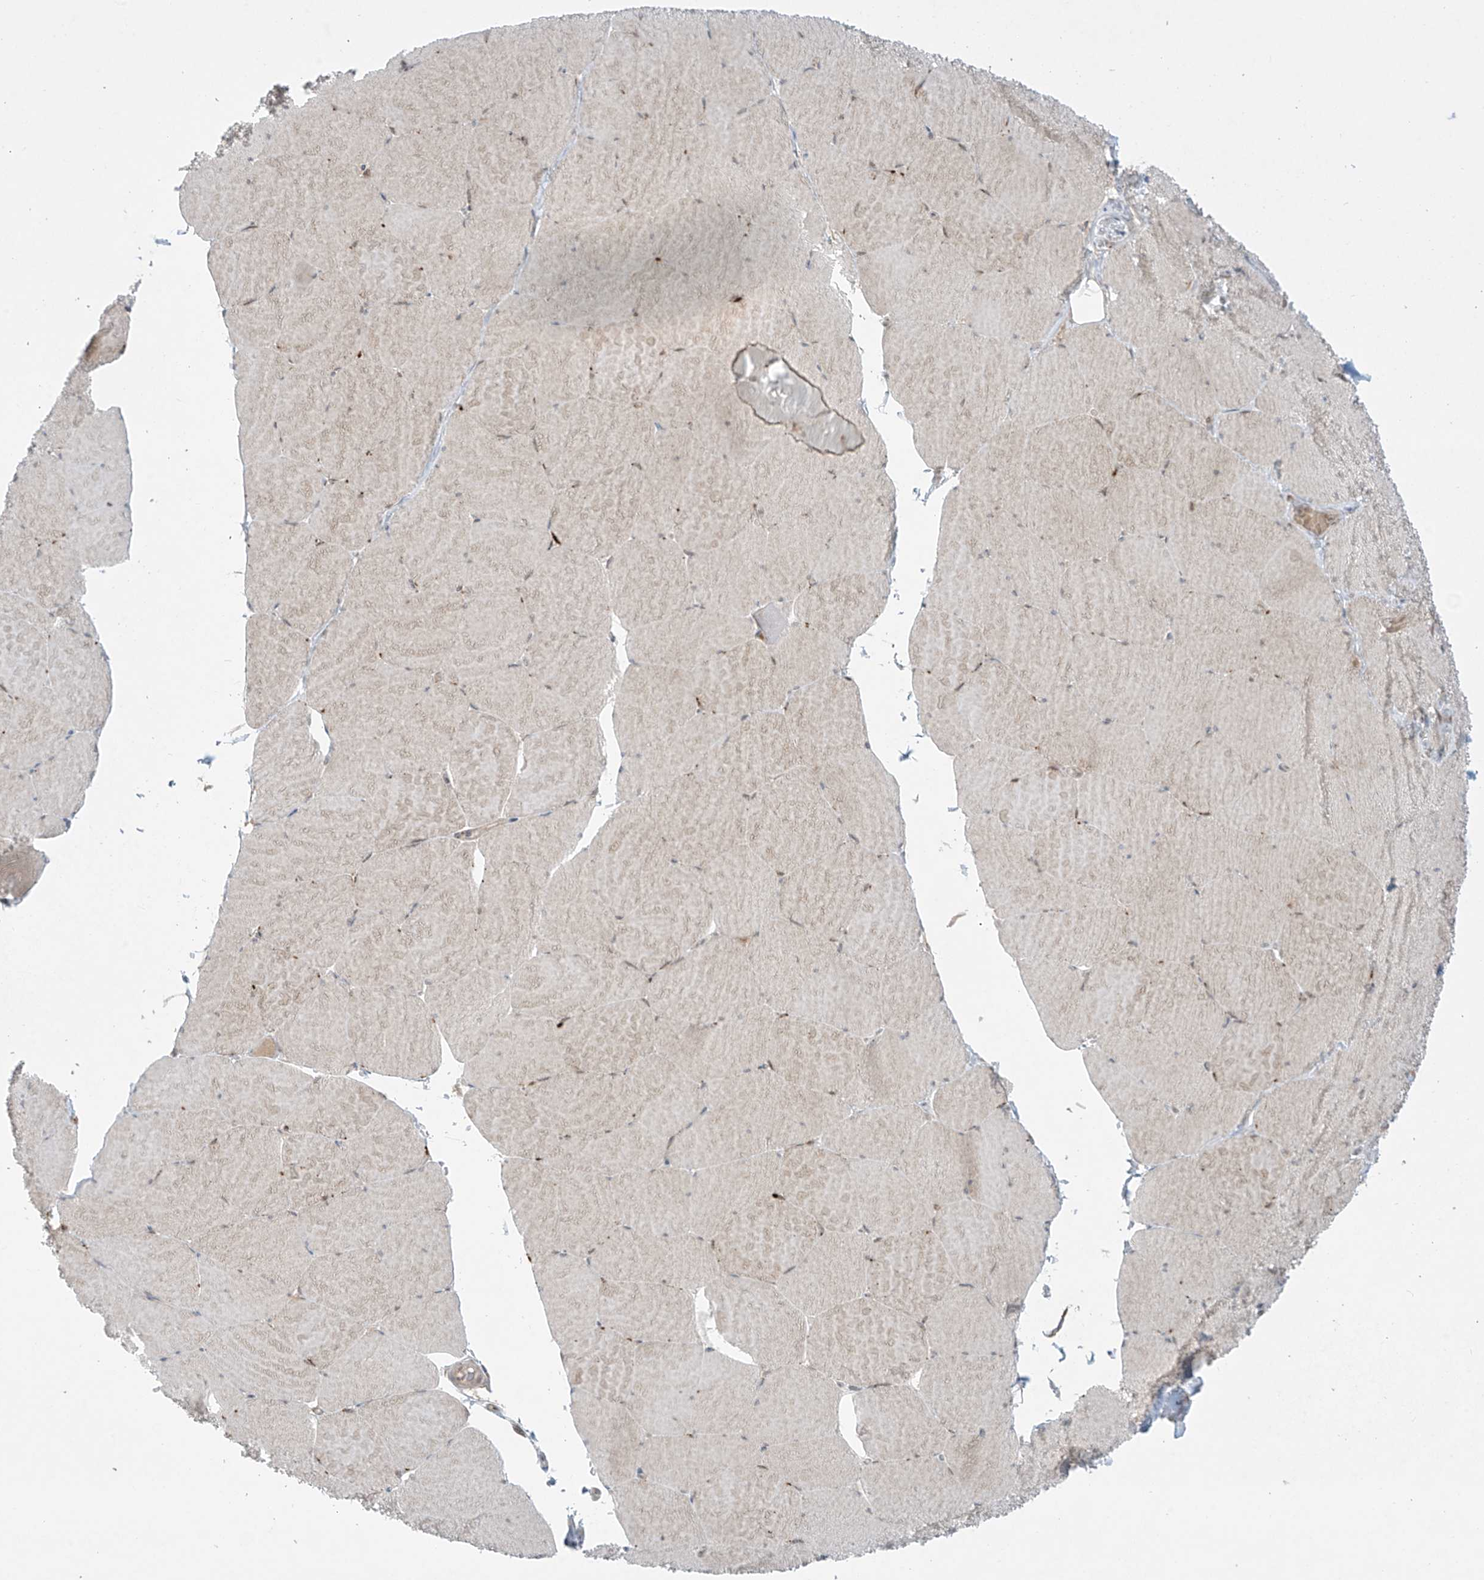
{"staining": {"intensity": "moderate", "quantity": "25%-75%", "location": "cytoplasmic/membranous"}, "tissue": "skeletal muscle", "cell_type": "Myocytes", "image_type": "normal", "snomed": [{"axis": "morphology", "description": "Normal tissue, NOS"}, {"axis": "topography", "description": "Skeletal muscle"}, {"axis": "topography", "description": "Head-Neck"}], "caption": "Myocytes show medium levels of moderate cytoplasmic/membranous staining in about 25%-75% of cells in benign skeletal muscle. The staining is performed using DAB brown chromogen to label protein expression. The nuclei are counter-stained blue using hematoxylin.", "gene": "PPAT", "patient": {"sex": "male", "age": 66}}